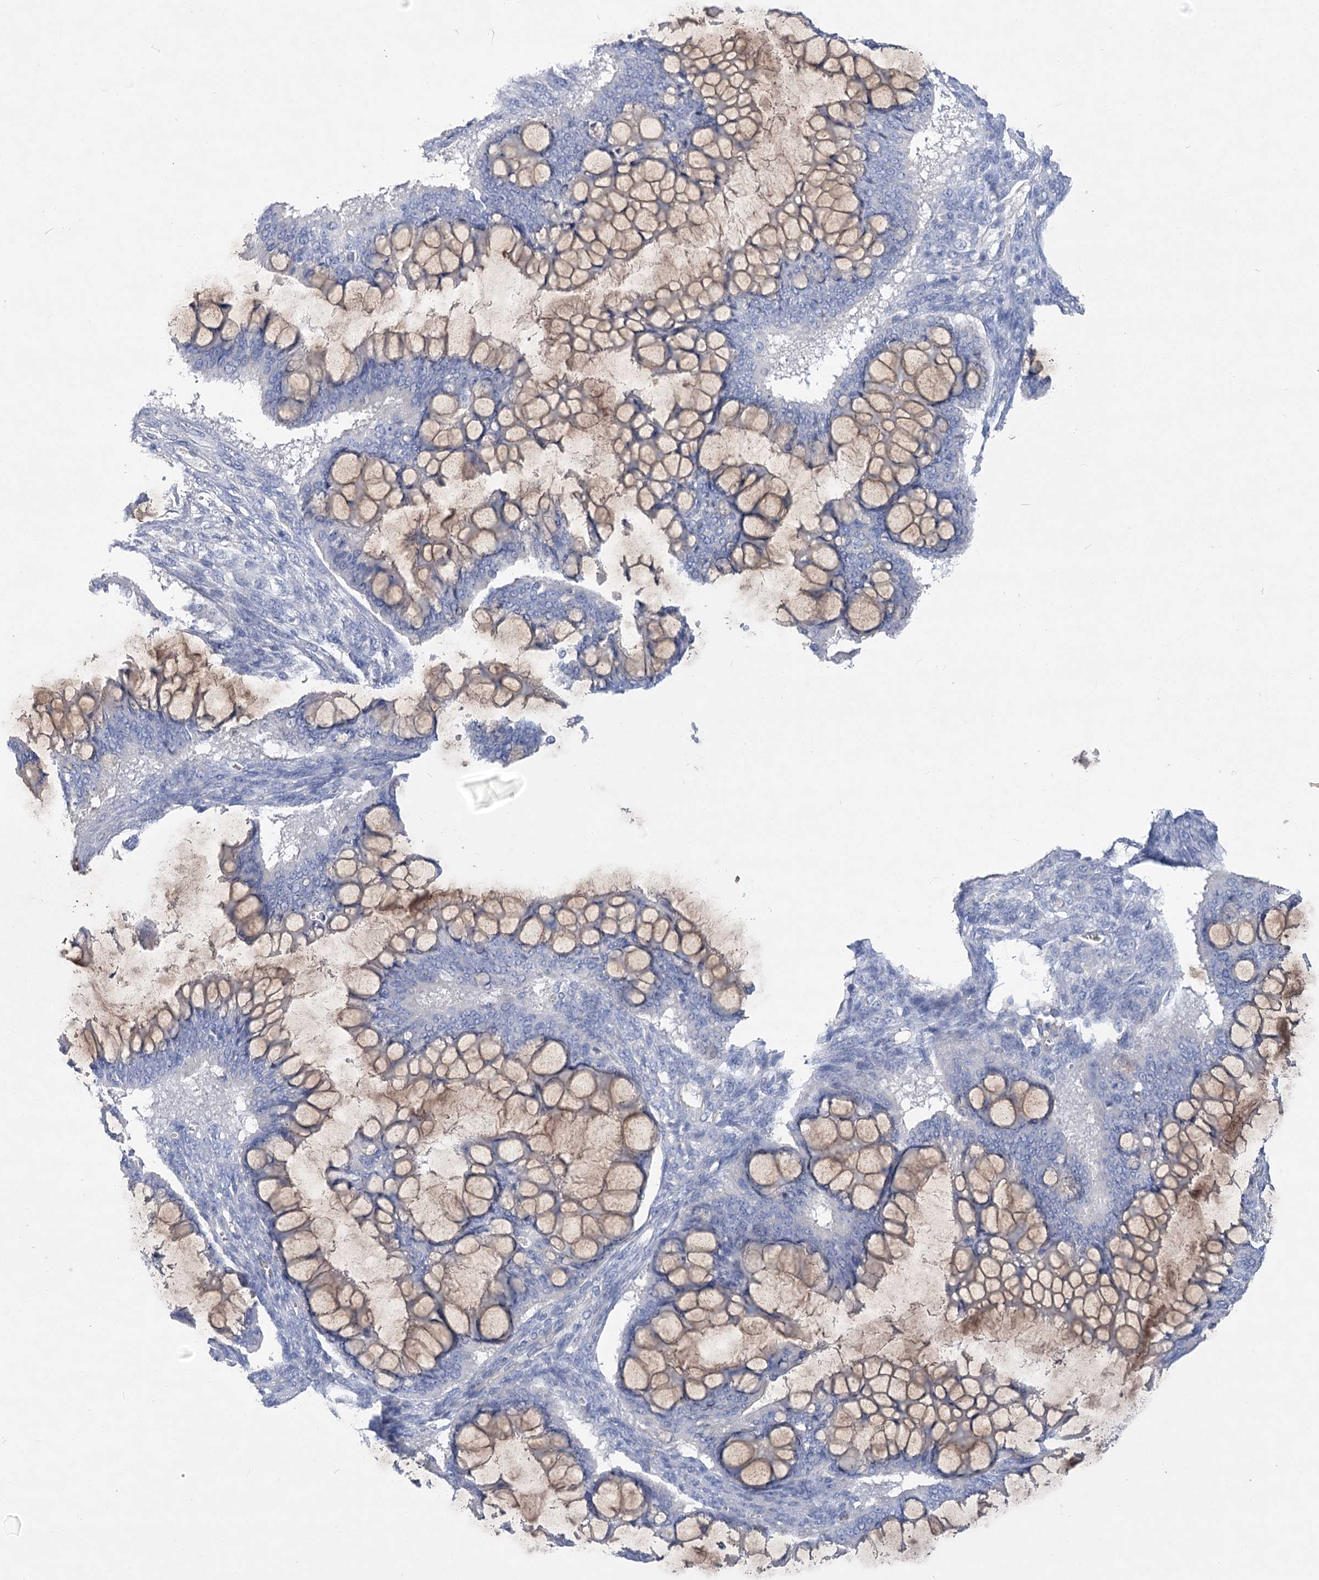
{"staining": {"intensity": "weak", "quantity": "25%-75%", "location": "cytoplasmic/membranous"}, "tissue": "ovarian cancer", "cell_type": "Tumor cells", "image_type": "cancer", "snomed": [{"axis": "morphology", "description": "Cystadenocarcinoma, mucinous, NOS"}, {"axis": "topography", "description": "Ovary"}], "caption": "Ovarian cancer (mucinous cystadenocarcinoma) tissue displays weak cytoplasmic/membranous expression in about 25%-75% of tumor cells, visualized by immunohistochemistry.", "gene": "SLC9A3", "patient": {"sex": "female", "age": 73}}